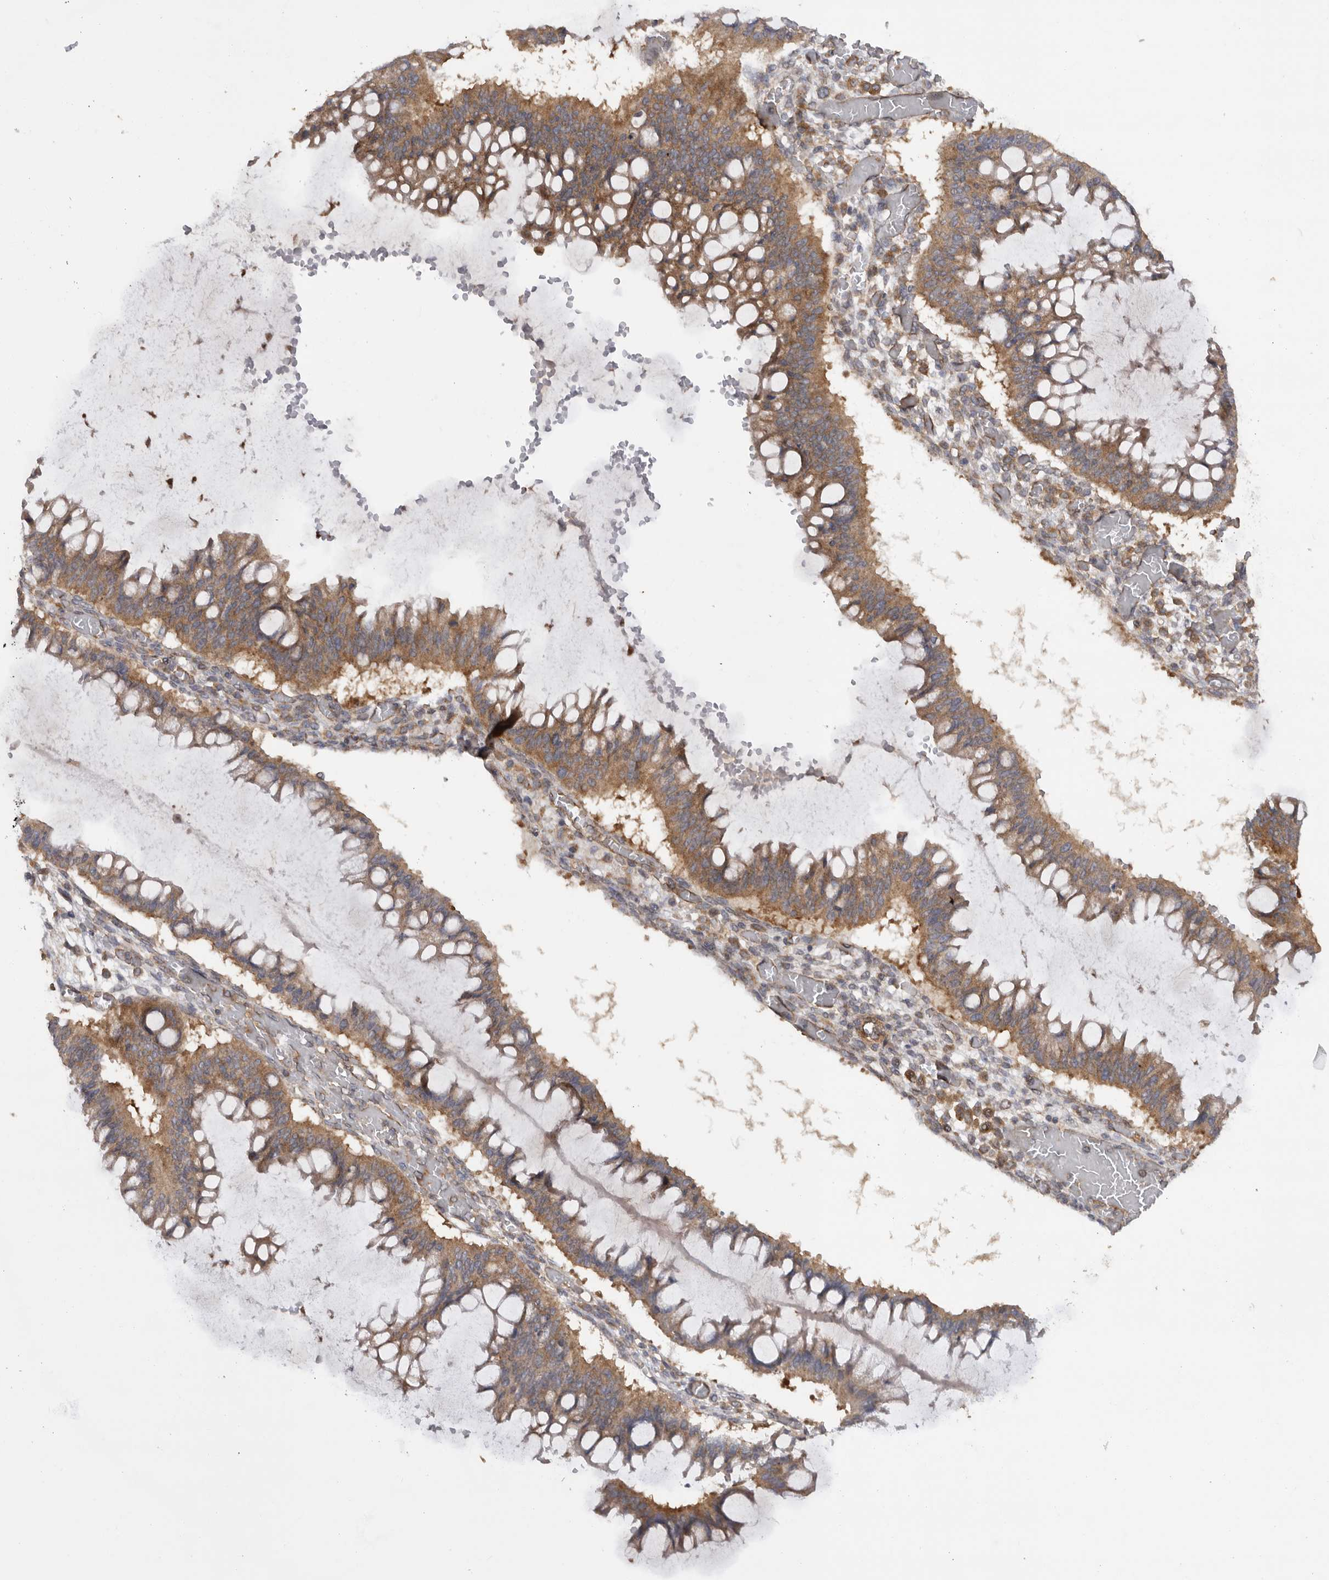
{"staining": {"intensity": "moderate", "quantity": "25%-75%", "location": "cytoplasmic/membranous"}, "tissue": "ovarian cancer", "cell_type": "Tumor cells", "image_type": "cancer", "snomed": [{"axis": "morphology", "description": "Cystadenocarcinoma, mucinous, NOS"}, {"axis": "topography", "description": "Ovary"}], "caption": "Brown immunohistochemical staining in ovarian cancer (mucinous cystadenocarcinoma) exhibits moderate cytoplasmic/membranous staining in about 25%-75% of tumor cells. The protein of interest is stained brown, and the nuclei are stained in blue (DAB (3,3'-diaminobenzidine) IHC with brightfield microscopy, high magnification).", "gene": "PODXL2", "patient": {"sex": "female", "age": 73}}